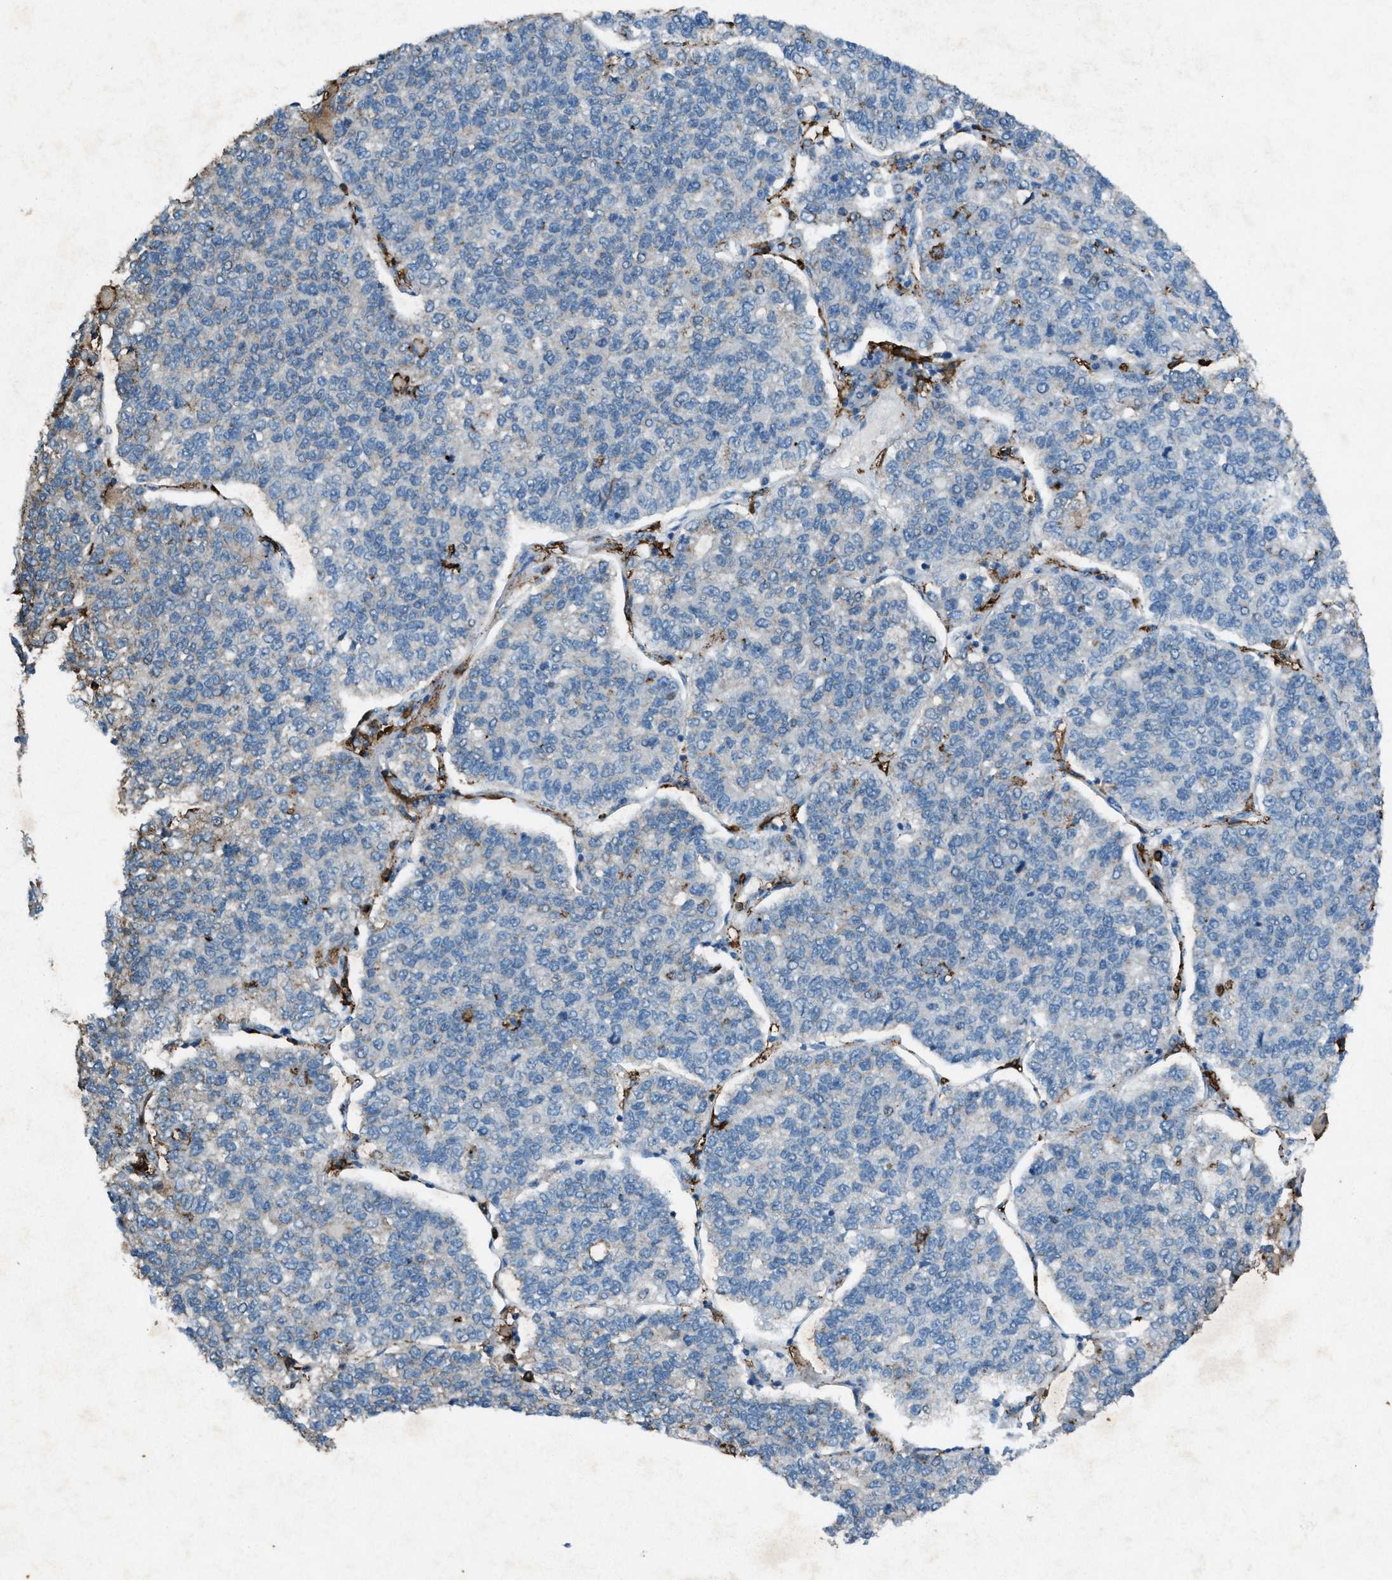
{"staining": {"intensity": "negative", "quantity": "none", "location": "none"}, "tissue": "lung cancer", "cell_type": "Tumor cells", "image_type": "cancer", "snomed": [{"axis": "morphology", "description": "Adenocarcinoma, NOS"}, {"axis": "topography", "description": "Lung"}], "caption": "The micrograph reveals no significant staining in tumor cells of lung adenocarcinoma. (DAB immunohistochemistry (IHC) with hematoxylin counter stain).", "gene": "FCER1G", "patient": {"sex": "male", "age": 49}}